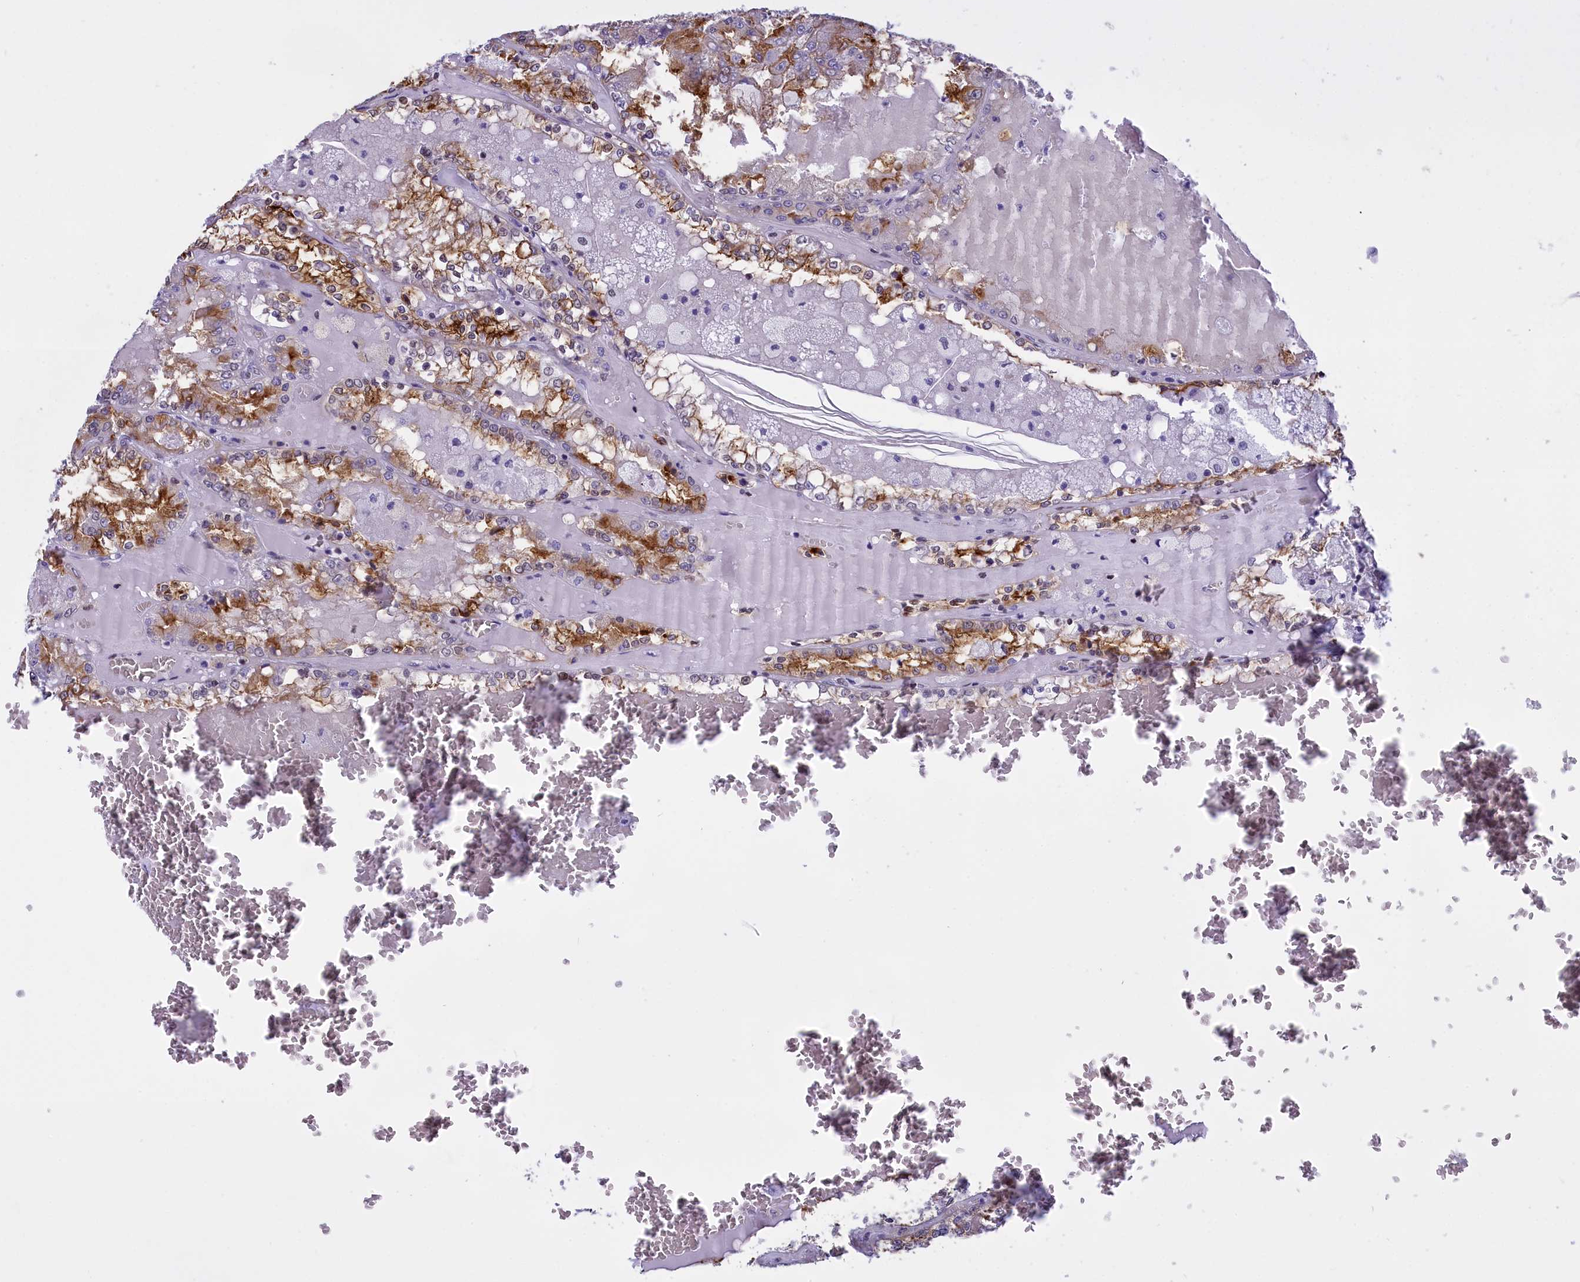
{"staining": {"intensity": "strong", "quantity": "25%-75%", "location": "cytoplasmic/membranous"}, "tissue": "renal cancer", "cell_type": "Tumor cells", "image_type": "cancer", "snomed": [{"axis": "morphology", "description": "Adenocarcinoma, NOS"}, {"axis": "topography", "description": "Kidney"}], "caption": "This is an image of IHC staining of renal cancer, which shows strong positivity in the cytoplasmic/membranous of tumor cells.", "gene": "SPIRE2", "patient": {"sex": "female", "age": 56}}